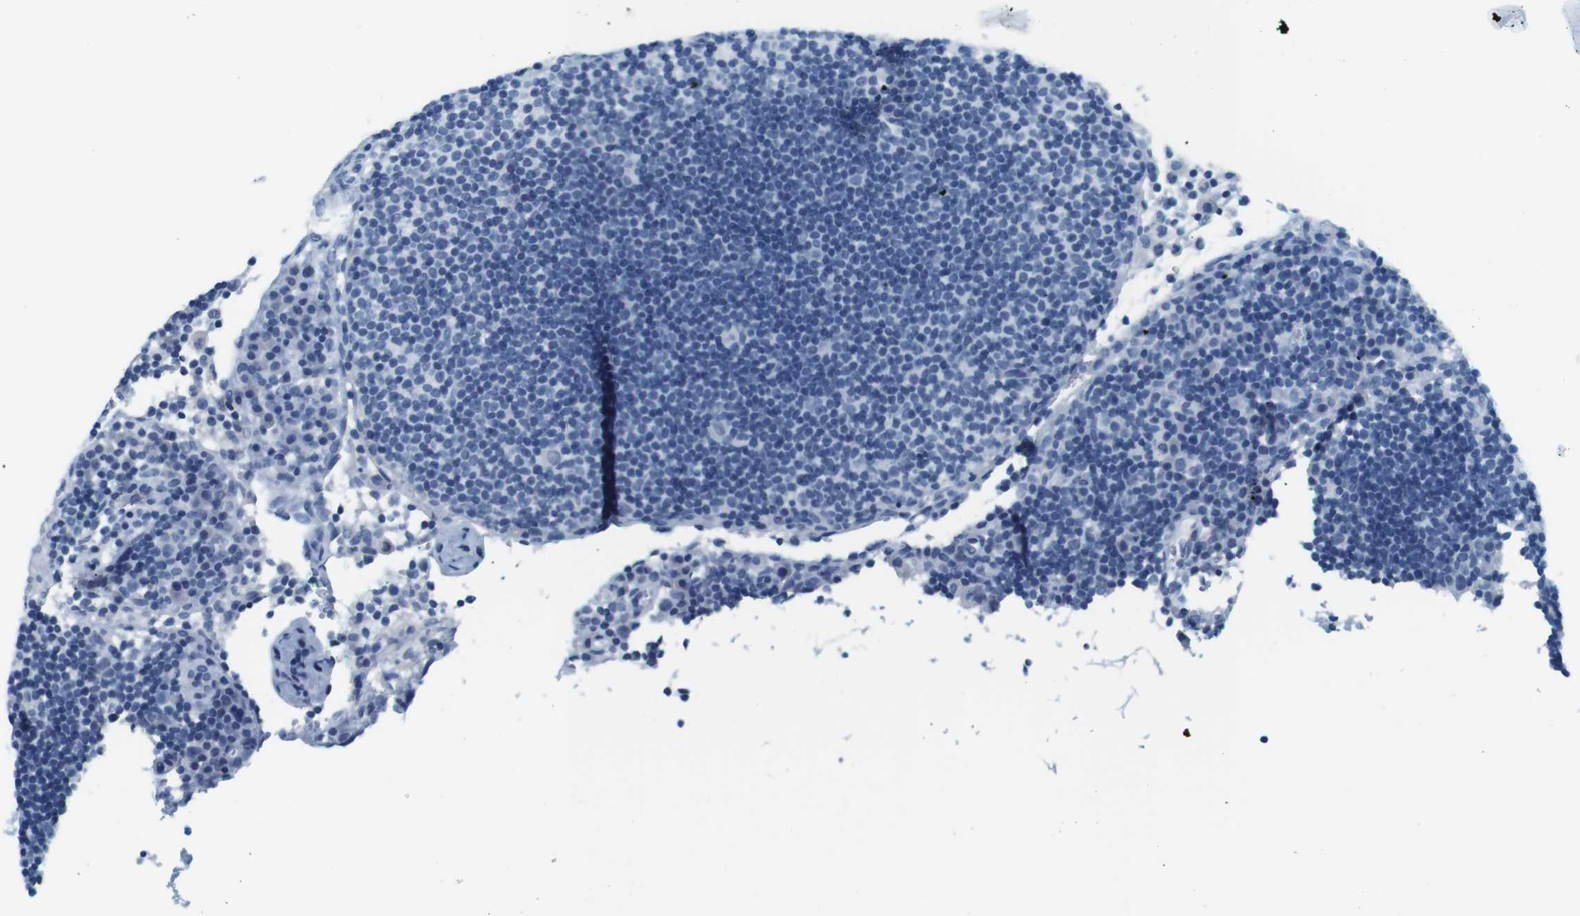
{"staining": {"intensity": "negative", "quantity": "none", "location": "none"}, "tissue": "lymph node", "cell_type": "Germinal center cells", "image_type": "normal", "snomed": [{"axis": "morphology", "description": "Normal tissue, NOS"}, {"axis": "topography", "description": "Lymph node"}], "caption": "This photomicrograph is of normal lymph node stained with IHC to label a protein in brown with the nuclei are counter-stained blue. There is no expression in germinal center cells.", "gene": "CYP2C9", "patient": {"sex": "female", "age": 53}}